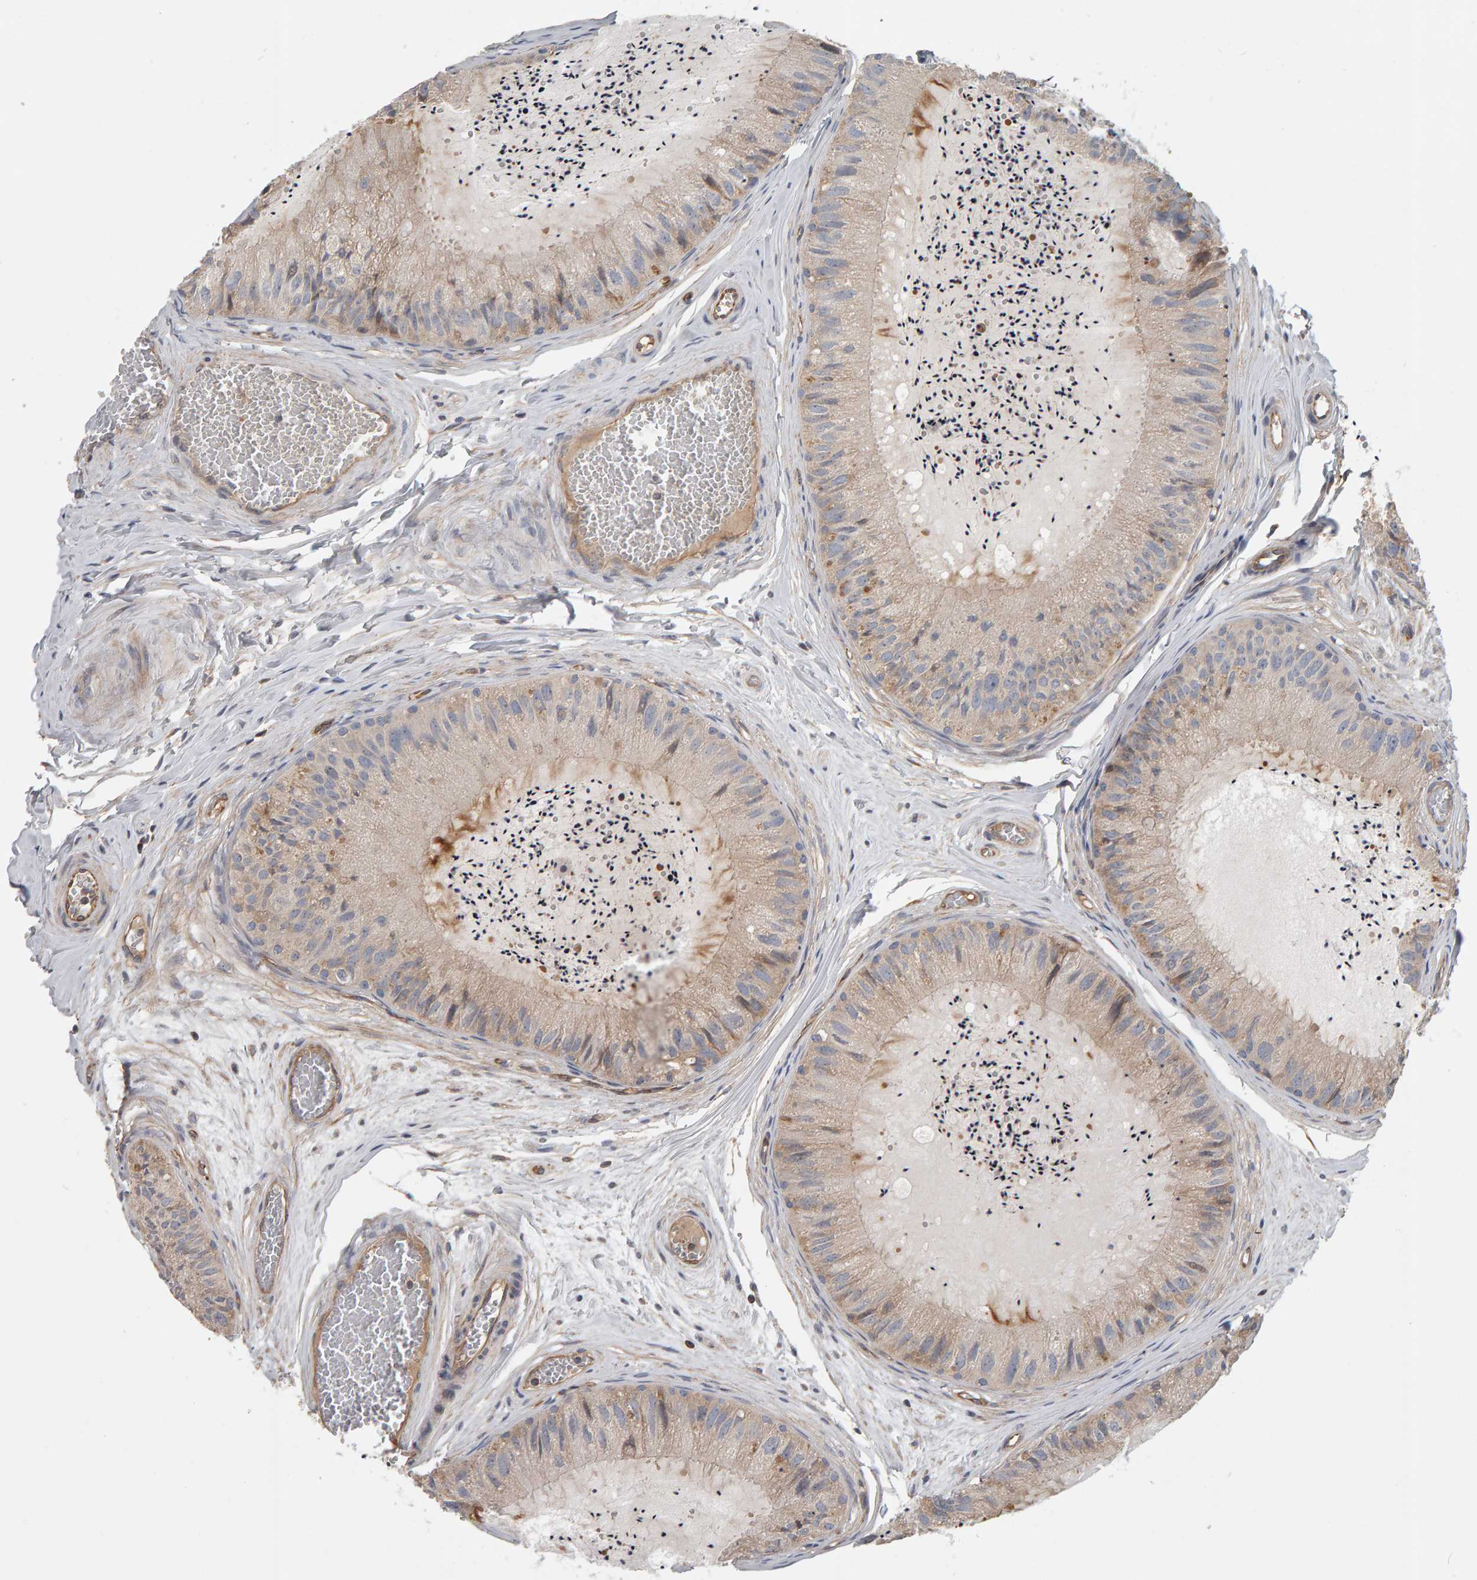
{"staining": {"intensity": "strong", "quantity": "<25%", "location": "cytoplasmic/membranous"}, "tissue": "epididymis", "cell_type": "Glandular cells", "image_type": "normal", "snomed": [{"axis": "morphology", "description": "Normal tissue, NOS"}, {"axis": "topography", "description": "Epididymis"}], "caption": "Immunohistochemical staining of benign epididymis demonstrates medium levels of strong cytoplasmic/membranous positivity in about <25% of glandular cells.", "gene": "C9orf72", "patient": {"sex": "male", "age": 31}}